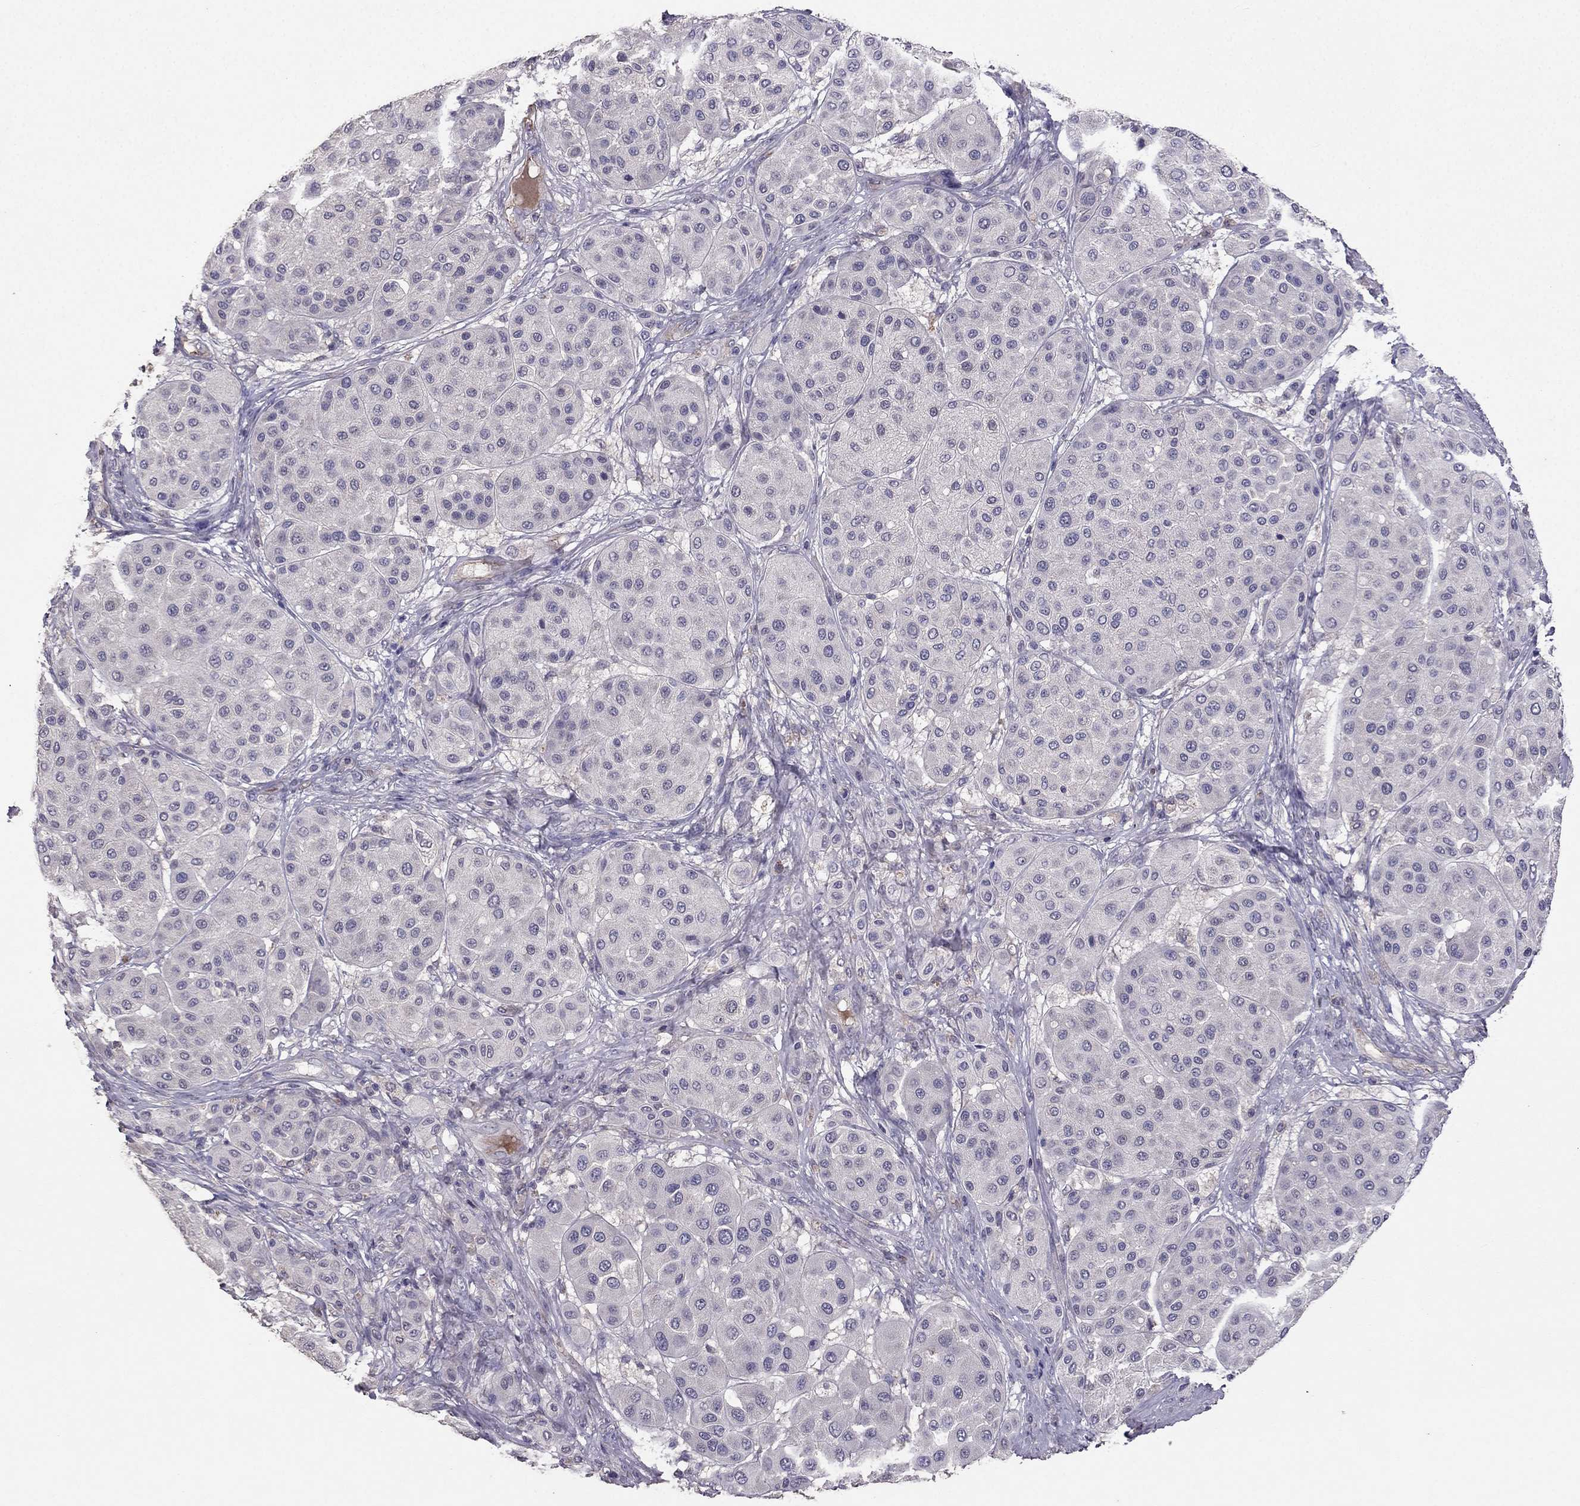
{"staining": {"intensity": "negative", "quantity": "none", "location": "none"}, "tissue": "melanoma", "cell_type": "Tumor cells", "image_type": "cancer", "snomed": [{"axis": "morphology", "description": "Malignant melanoma, Metastatic site"}, {"axis": "topography", "description": "Smooth muscle"}], "caption": "There is no significant positivity in tumor cells of melanoma. Nuclei are stained in blue.", "gene": "RFLNB", "patient": {"sex": "male", "age": 41}}